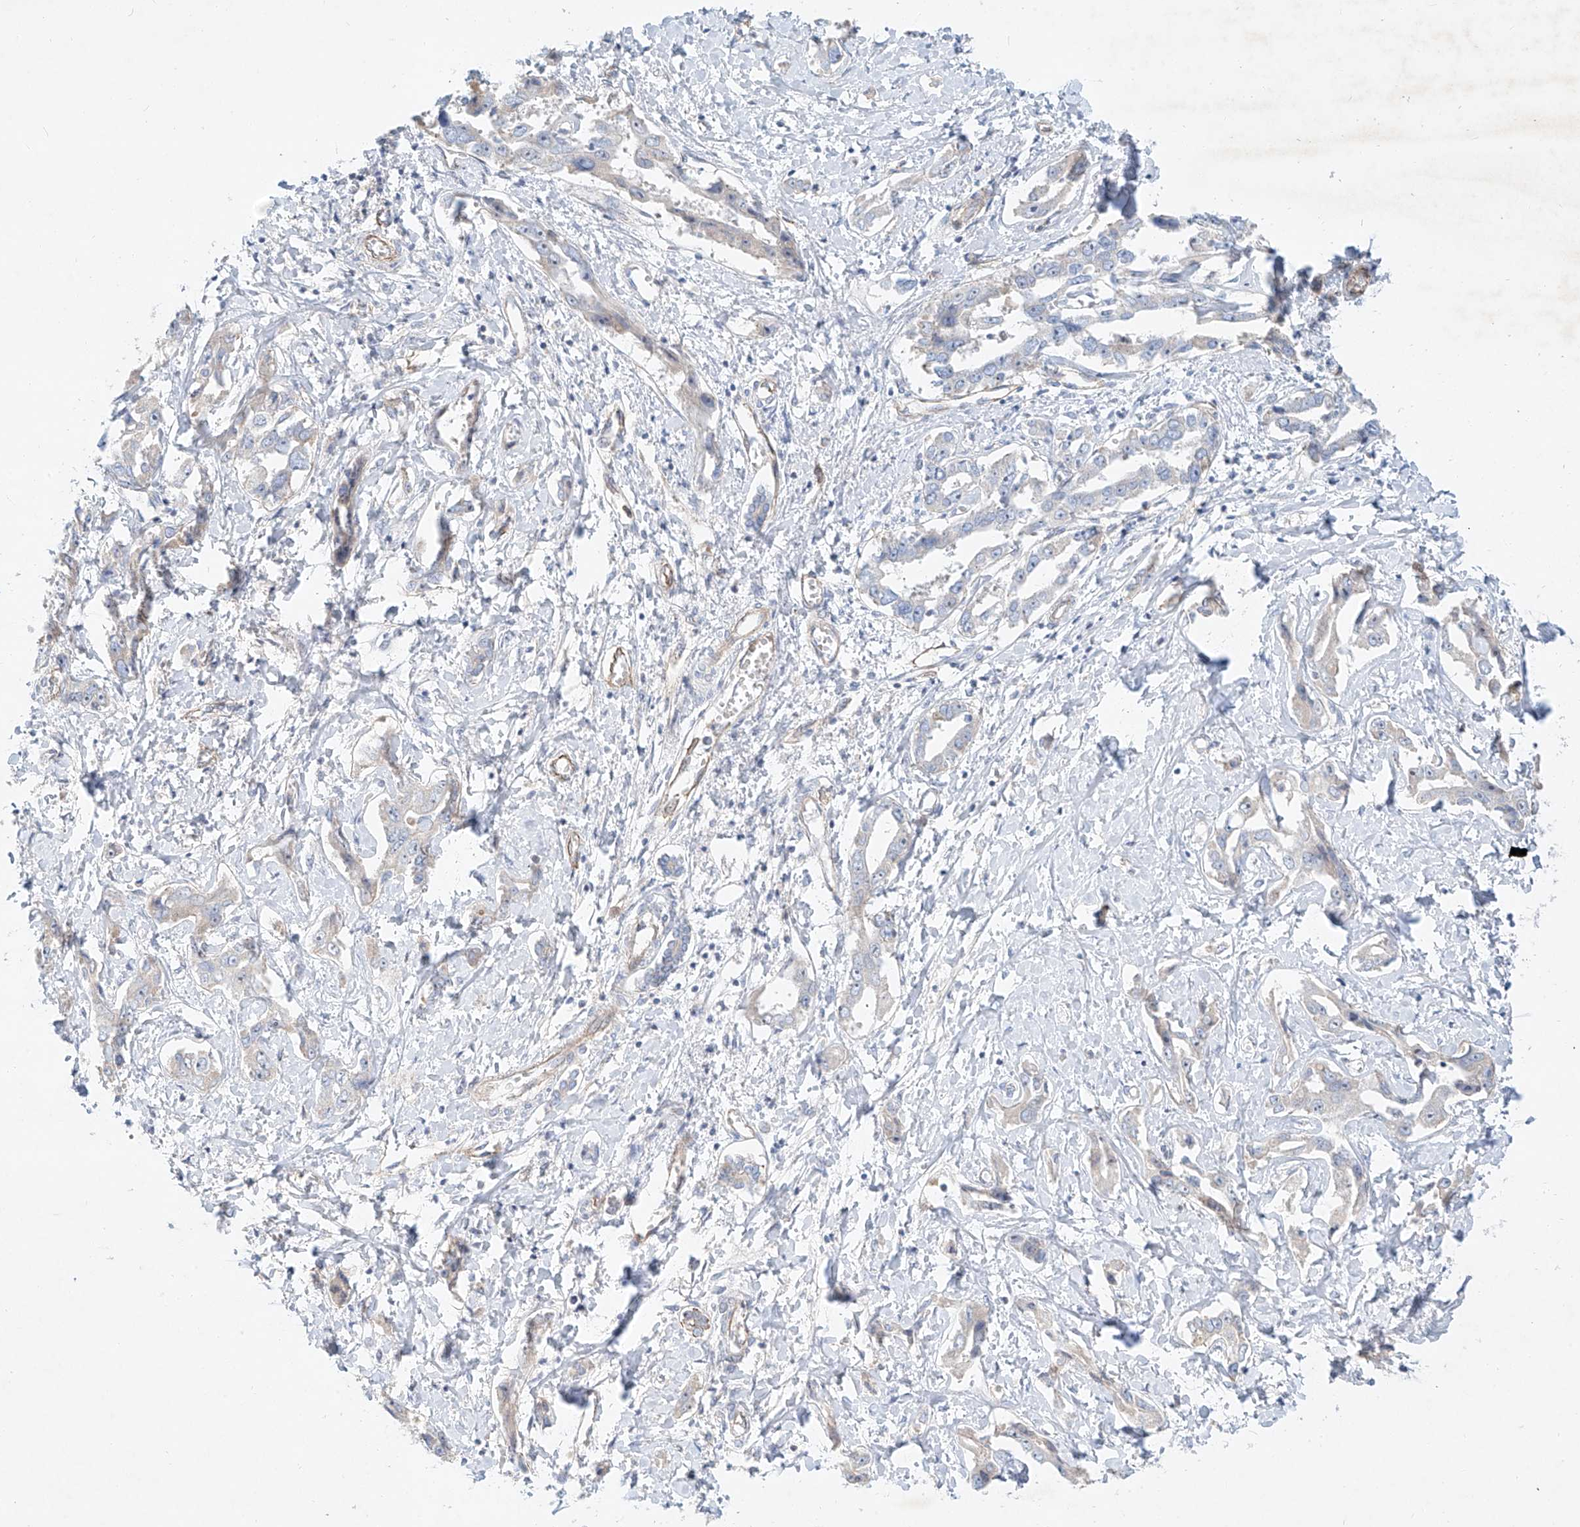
{"staining": {"intensity": "negative", "quantity": "none", "location": "none"}, "tissue": "liver cancer", "cell_type": "Tumor cells", "image_type": "cancer", "snomed": [{"axis": "morphology", "description": "Cholangiocarcinoma"}, {"axis": "topography", "description": "Liver"}], "caption": "Tumor cells show no significant protein positivity in cholangiocarcinoma (liver). The staining is performed using DAB (3,3'-diaminobenzidine) brown chromogen with nuclei counter-stained in using hematoxylin.", "gene": "AJM1", "patient": {"sex": "male", "age": 59}}